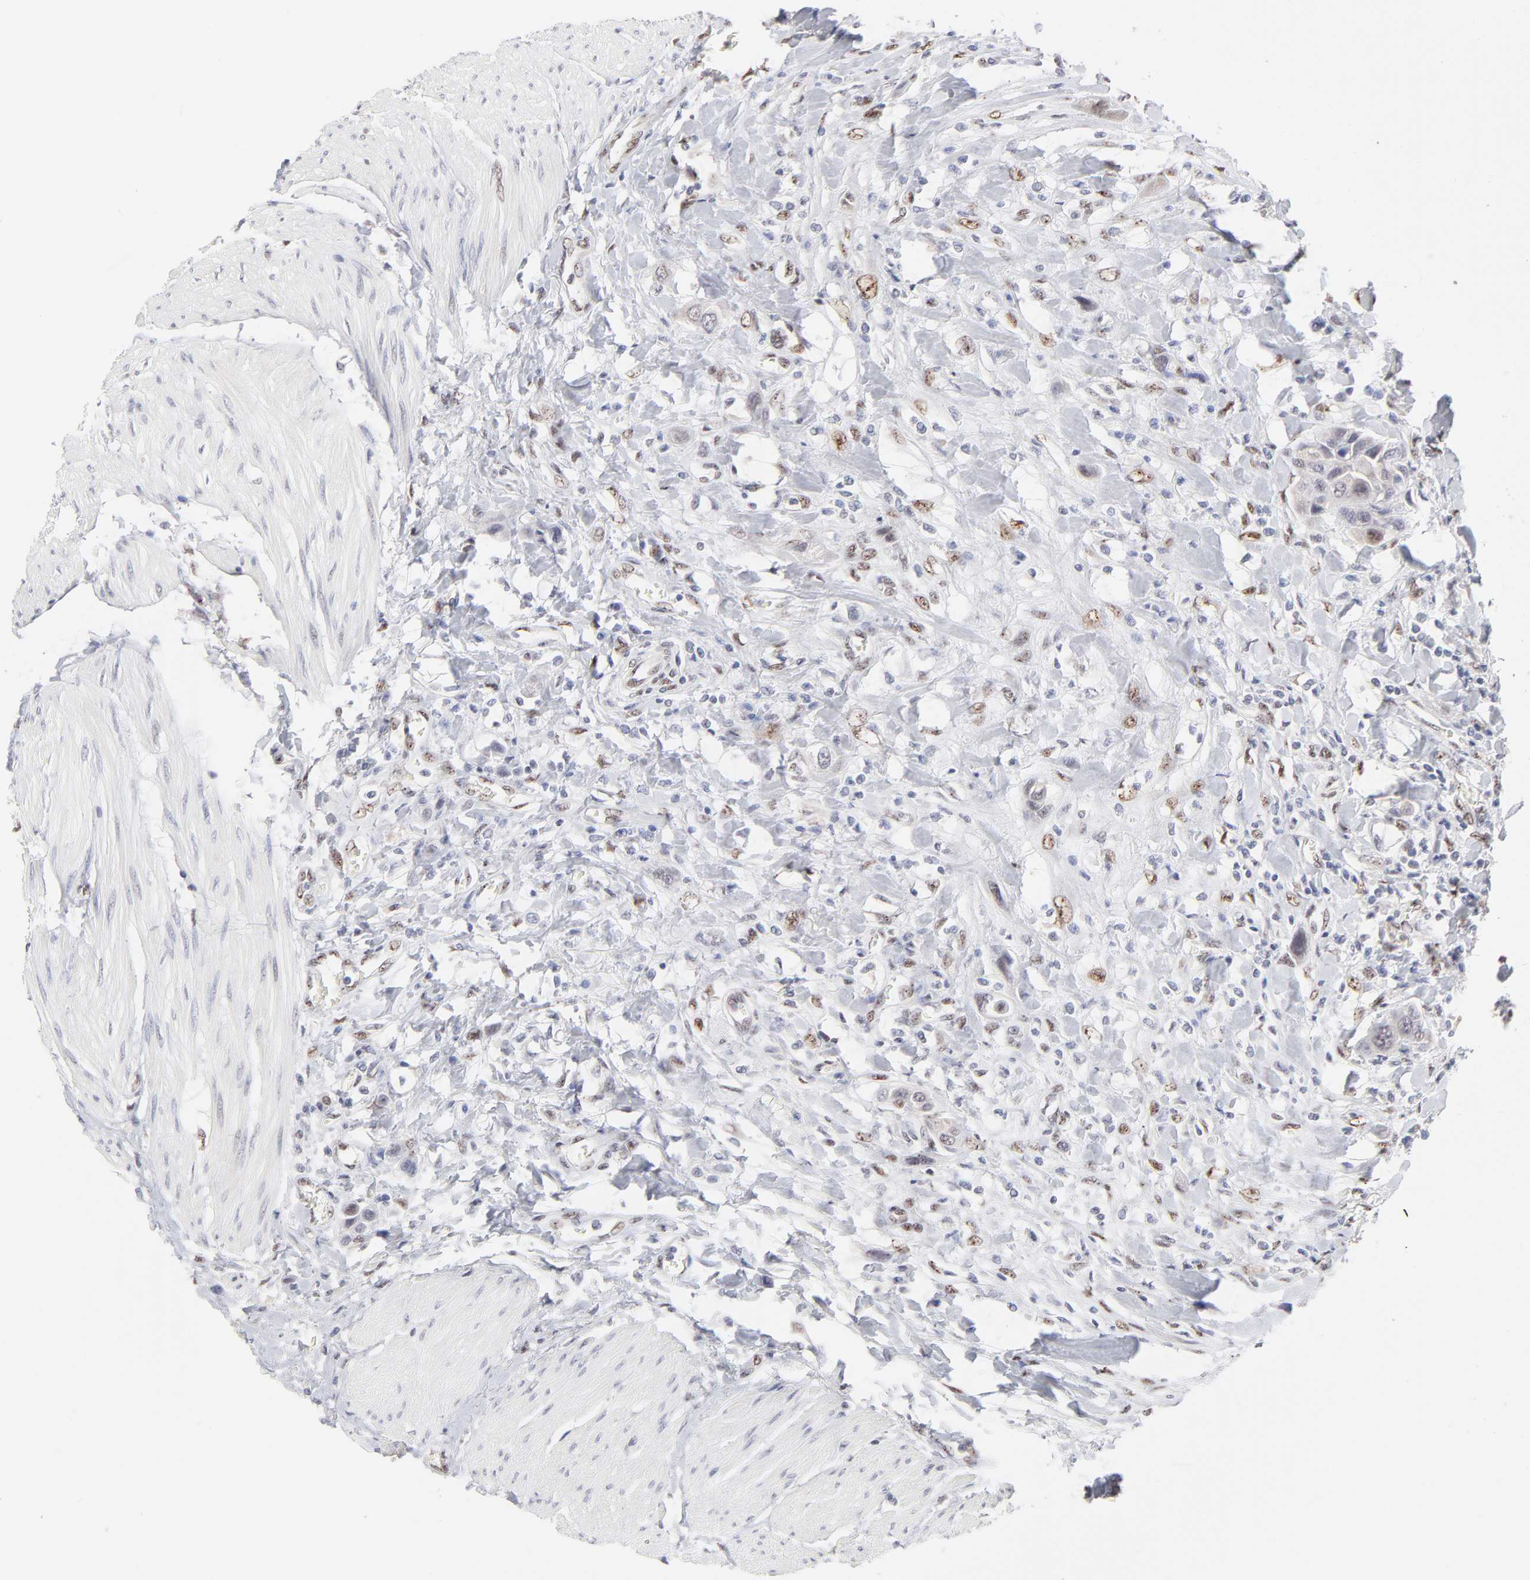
{"staining": {"intensity": "weak", "quantity": "25%-75%", "location": "cytoplasmic/membranous"}, "tissue": "urothelial cancer", "cell_type": "Tumor cells", "image_type": "cancer", "snomed": [{"axis": "morphology", "description": "Urothelial carcinoma, High grade"}, {"axis": "topography", "description": "Urinary bladder"}], "caption": "Brown immunohistochemical staining in urothelial cancer demonstrates weak cytoplasmic/membranous expression in approximately 25%-75% of tumor cells. Using DAB (3,3'-diaminobenzidine) (brown) and hematoxylin (blue) stains, captured at high magnification using brightfield microscopy.", "gene": "STAT3", "patient": {"sex": "male", "age": 50}}